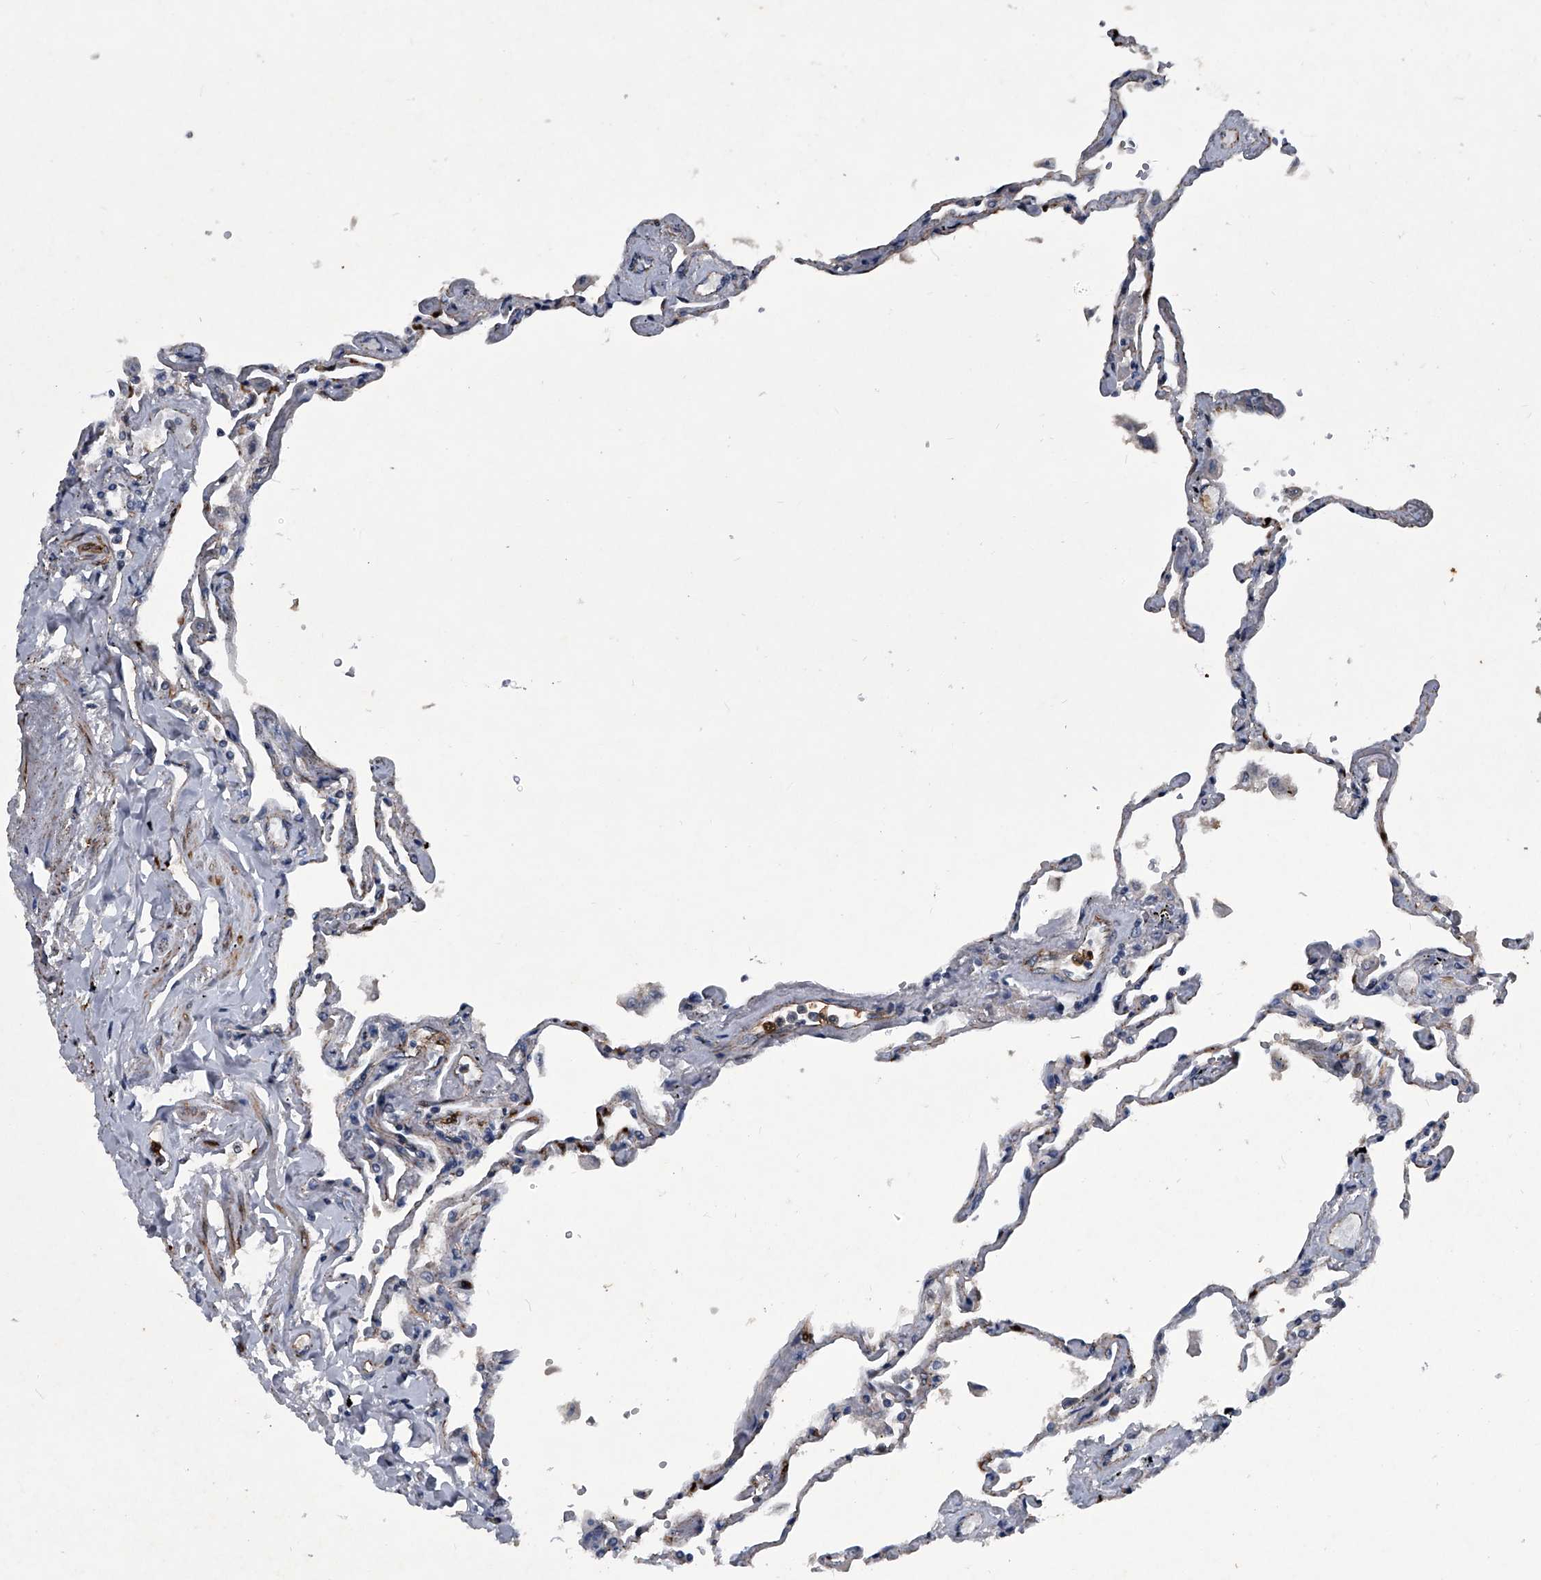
{"staining": {"intensity": "weak", "quantity": "25%-75%", "location": "cytoplasmic/membranous"}, "tissue": "lung", "cell_type": "Alveolar cells", "image_type": "normal", "snomed": [{"axis": "morphology", "description": "Normal tissue, NOS"}, {"axis": "topography", "description": "Lung"}], "caption": "Alveolar cells display low levels of weak cytoplasmic/membranous expression in approximately 25%-75% of cells in unremarkable human lung.", "gene": "MAPKAP1", "patient": {"sex": "female", "age": 67}}